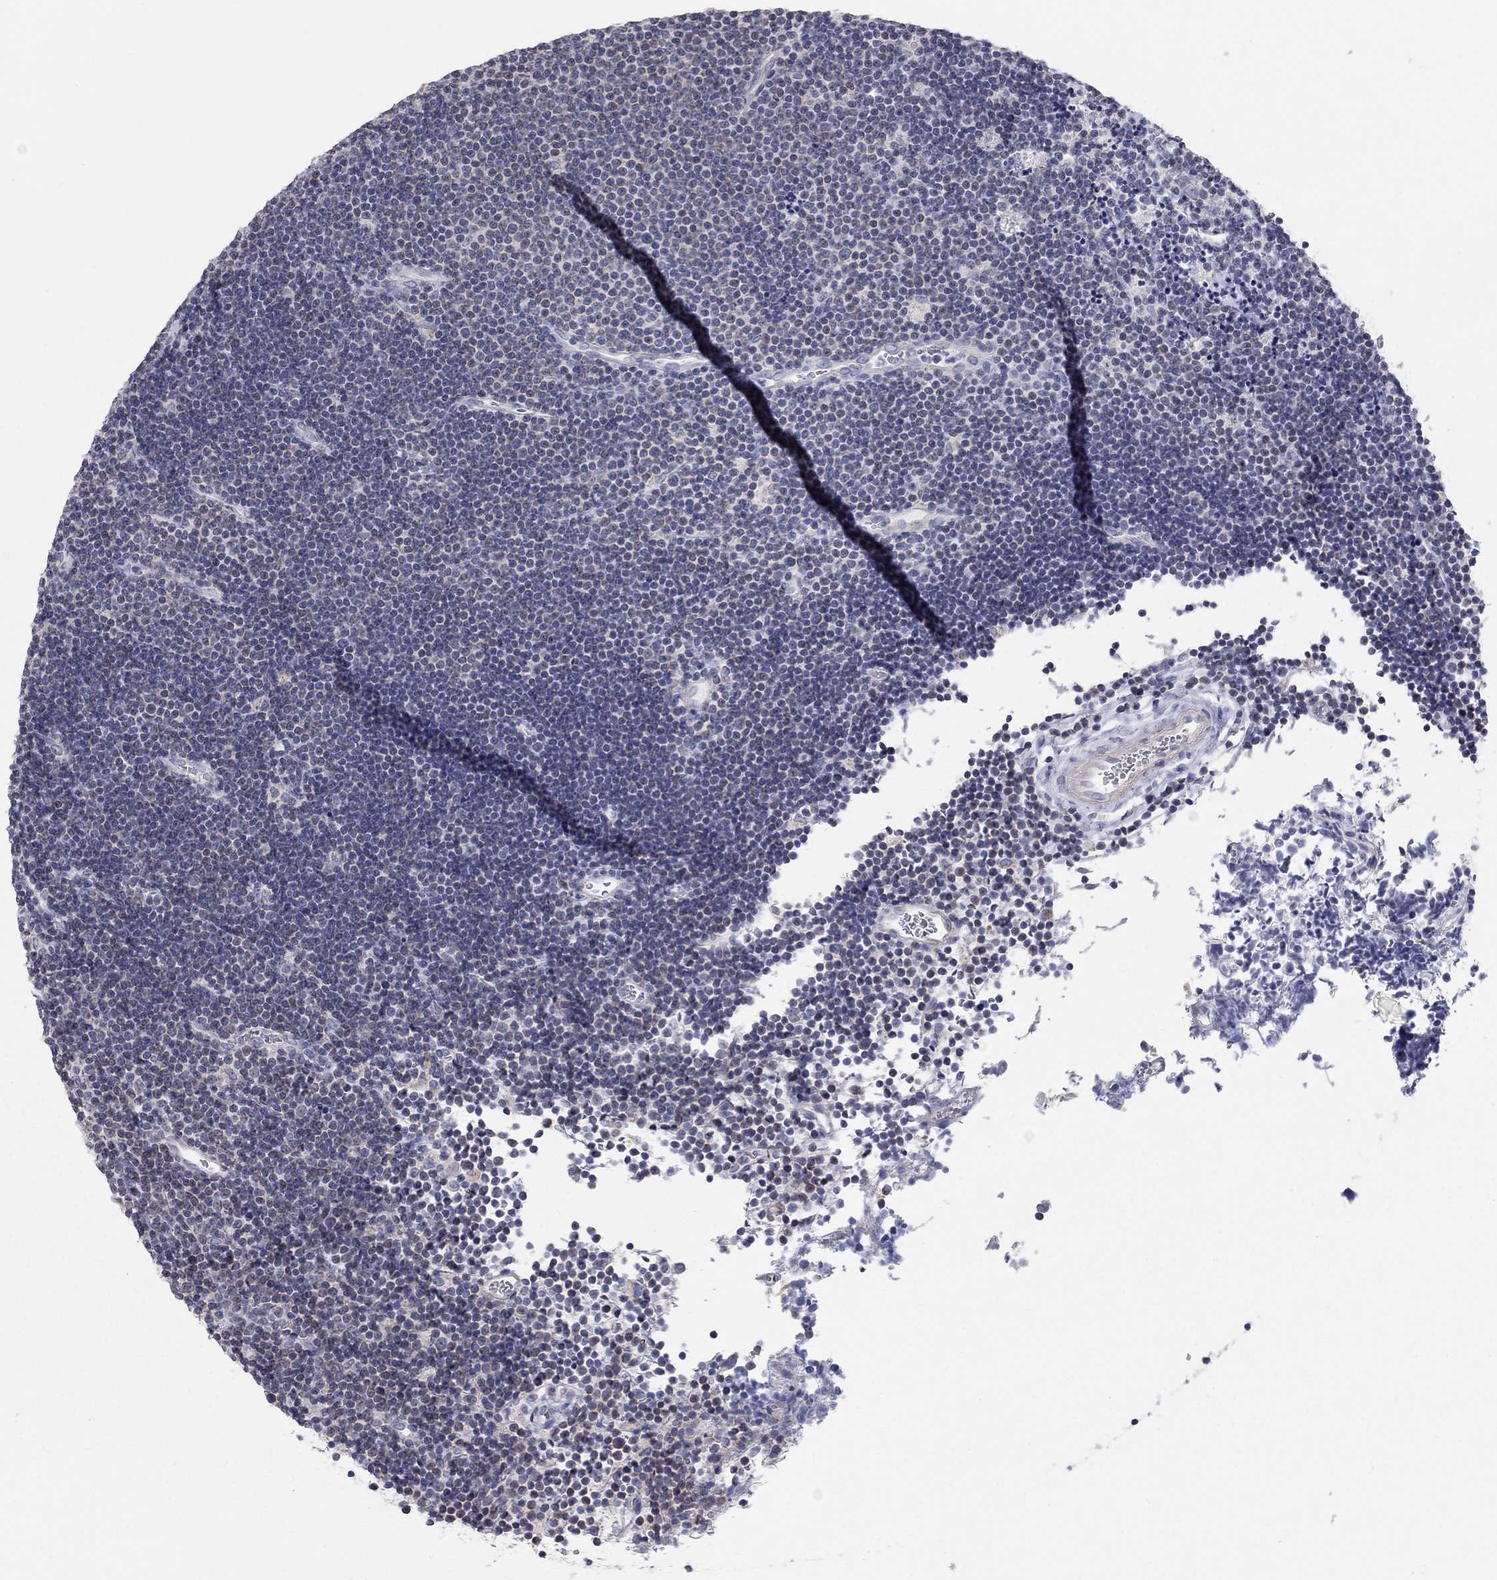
{"staining": {"intensity": "negative", "quantity": "none", "location": "none"}, "tissue": "lymphoma", "cell_type": "Tumor cells", "image_type": "cancer", "snomed": [{"axis": "morphology", "description": "Malignant lymphoma, non-Hodgkin's type, Low grade"}, {"axis": "topography", "description": "Brain"}], "caption": "Micrograph shows no protein positivity in tumor cells of lymphoma tissue.", "gene": "CFAP161", "patient": {"sex": "female", "age": 66}}